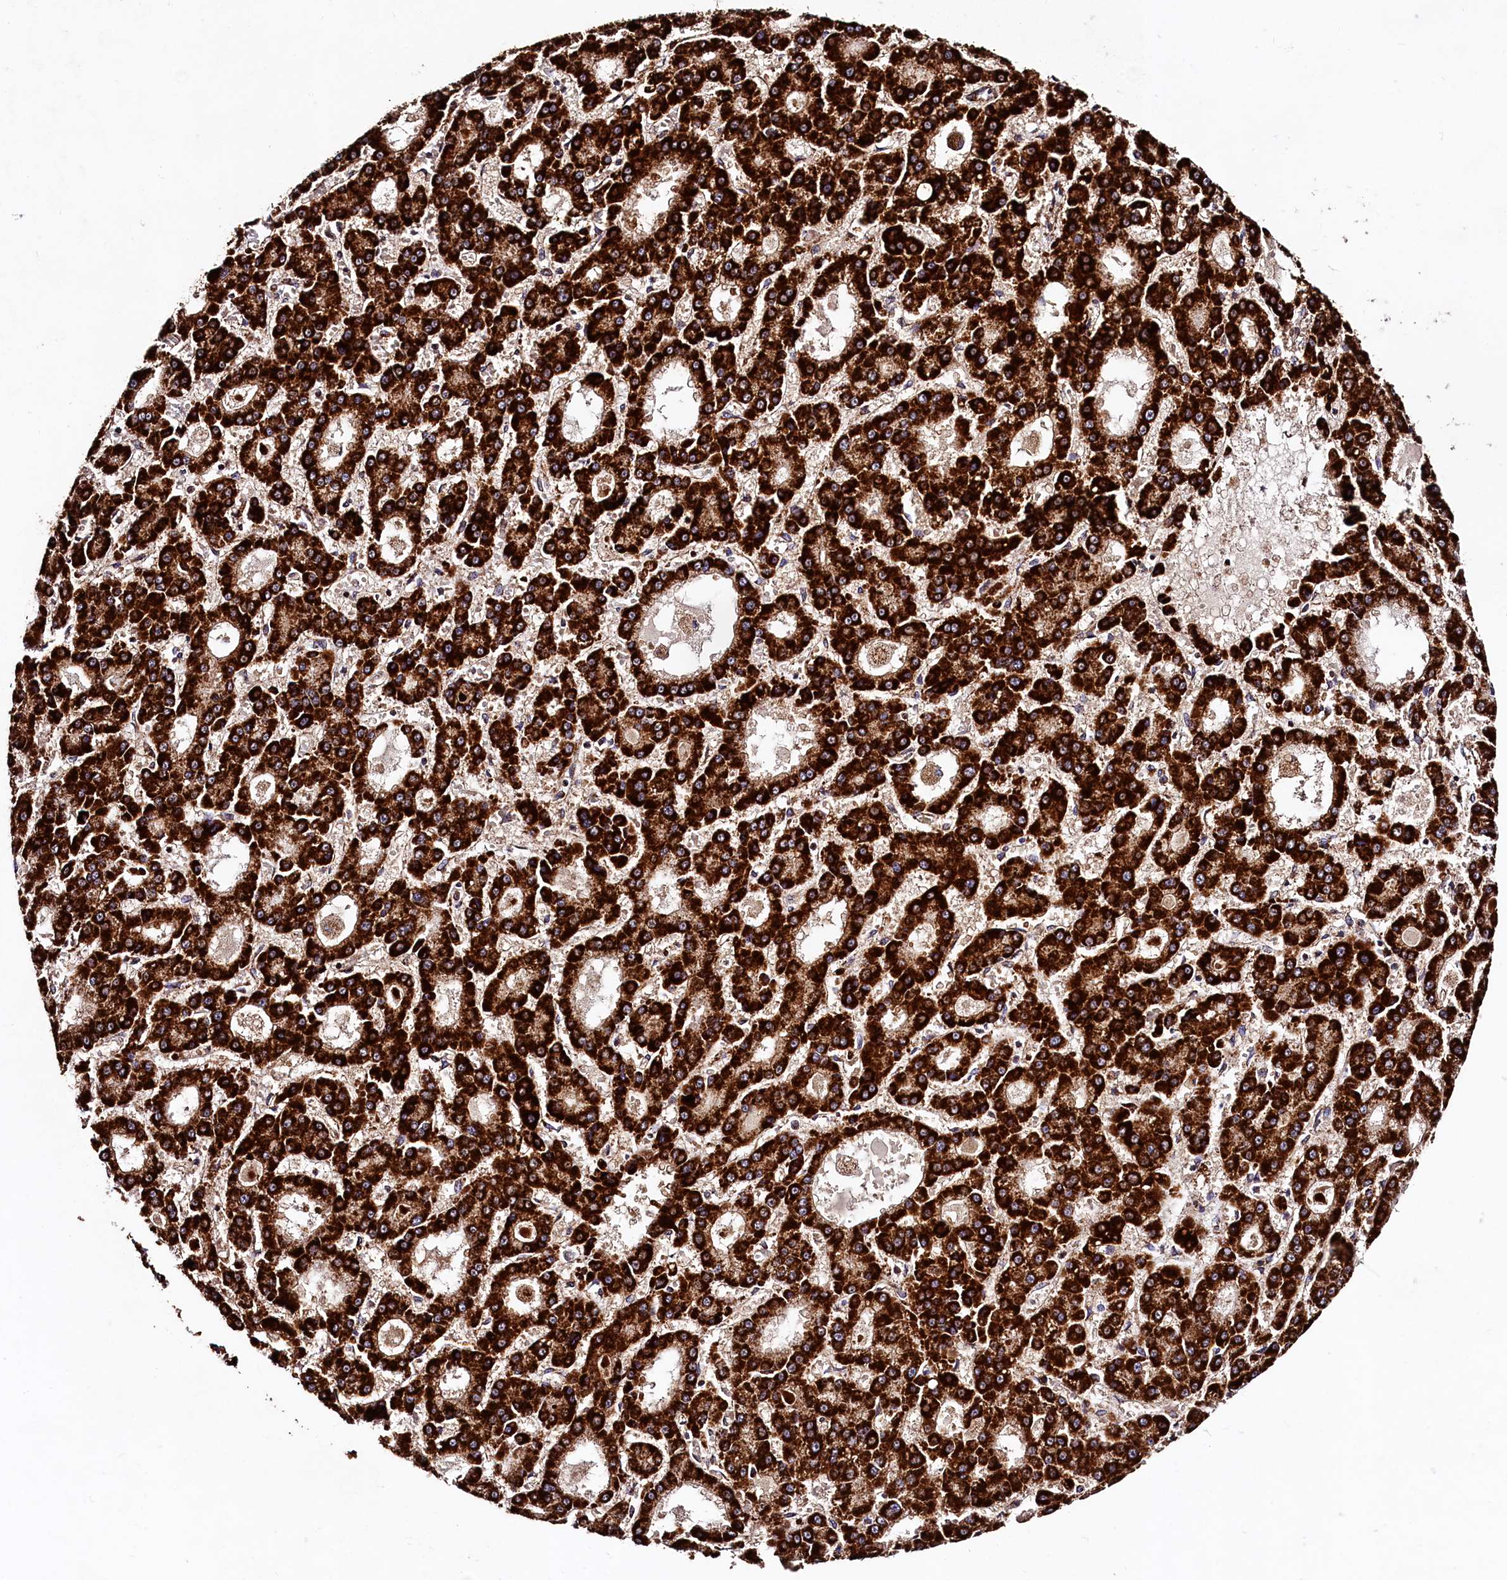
{"staining": {"intensity": "strong", "quantity": ">75%", "location": "cytoplasmic/membranous"}, "tissue": "liver cancer", "cell_type": "Tumor cells", "image_type": "cancer", "snomed": [{"axis": "morphology", "description": "Carcinoma, Hepatocellular, NOS"}, {"axis": "topography", "description": "Liver"}], "caption": "DAB immunohistochemical staining of human liver hepatocellular carcinoma shows strong cytoplasmic/membranous protein expression in about >75% of tumor cells.", "gene": "CLYBL", "patient": {"sex": "male", "age": 70}}